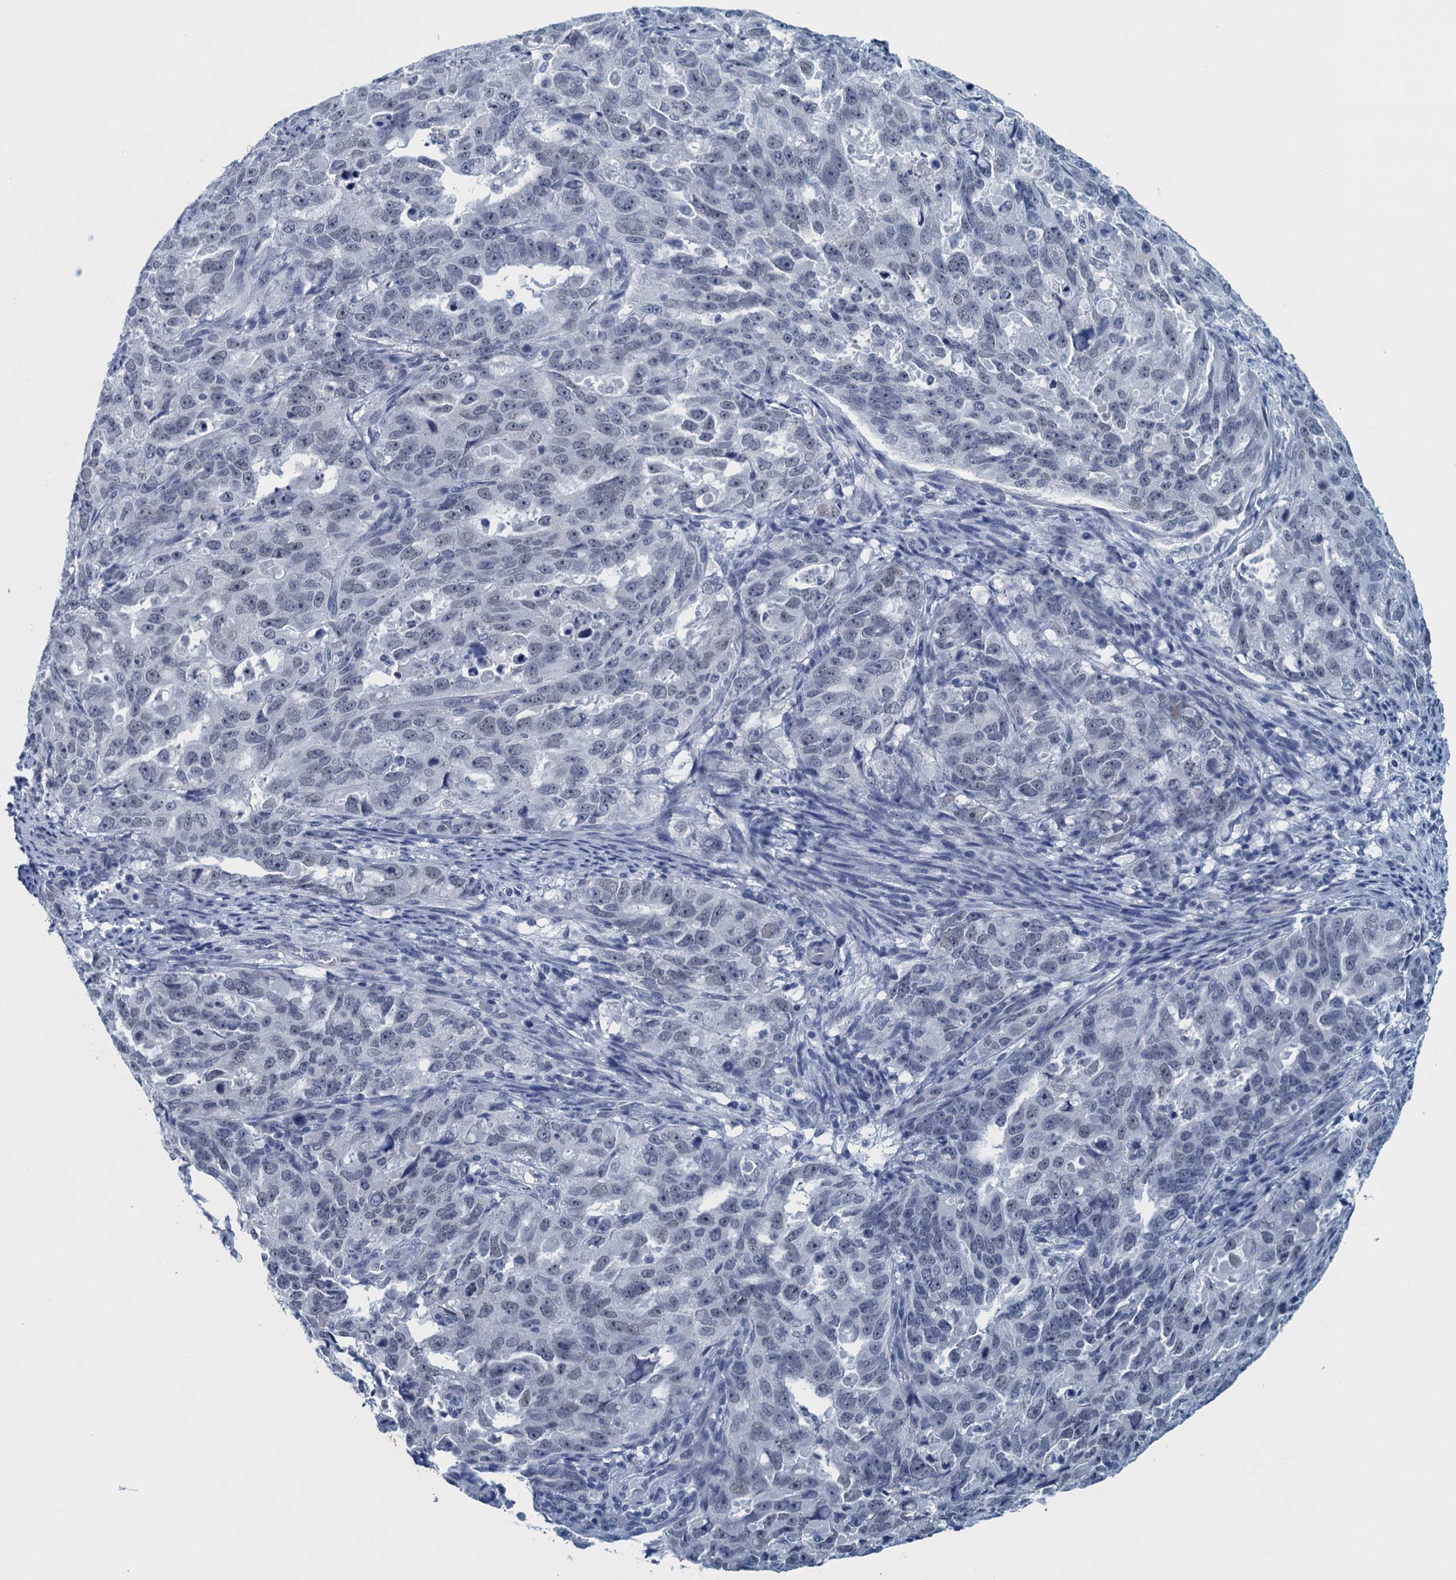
{"staining": {"intensity": "negative", "quantity": "none", "location": "none"}, "tissue": "endometrial cancer", "cell_type": "Tumor cells", "image_type": "cancer", "snomed": [{"axis": "morphology", "description": "Adenocarcinoma, NOS"}, {"axis": "topography", "description": "Endometrium"}], "caption": "IHC of human endometrial adenocarcinoma reveals no expression in tumor cells. Brightfield microscopy of immunohistochemistry stained with DAB (3,3'-diaminobenzidine) (brown) and hematoxylin (blue), captured at high magnification.", "gene": "ENSG00000131152", "patient": {"sex": "female", "age": 65}}